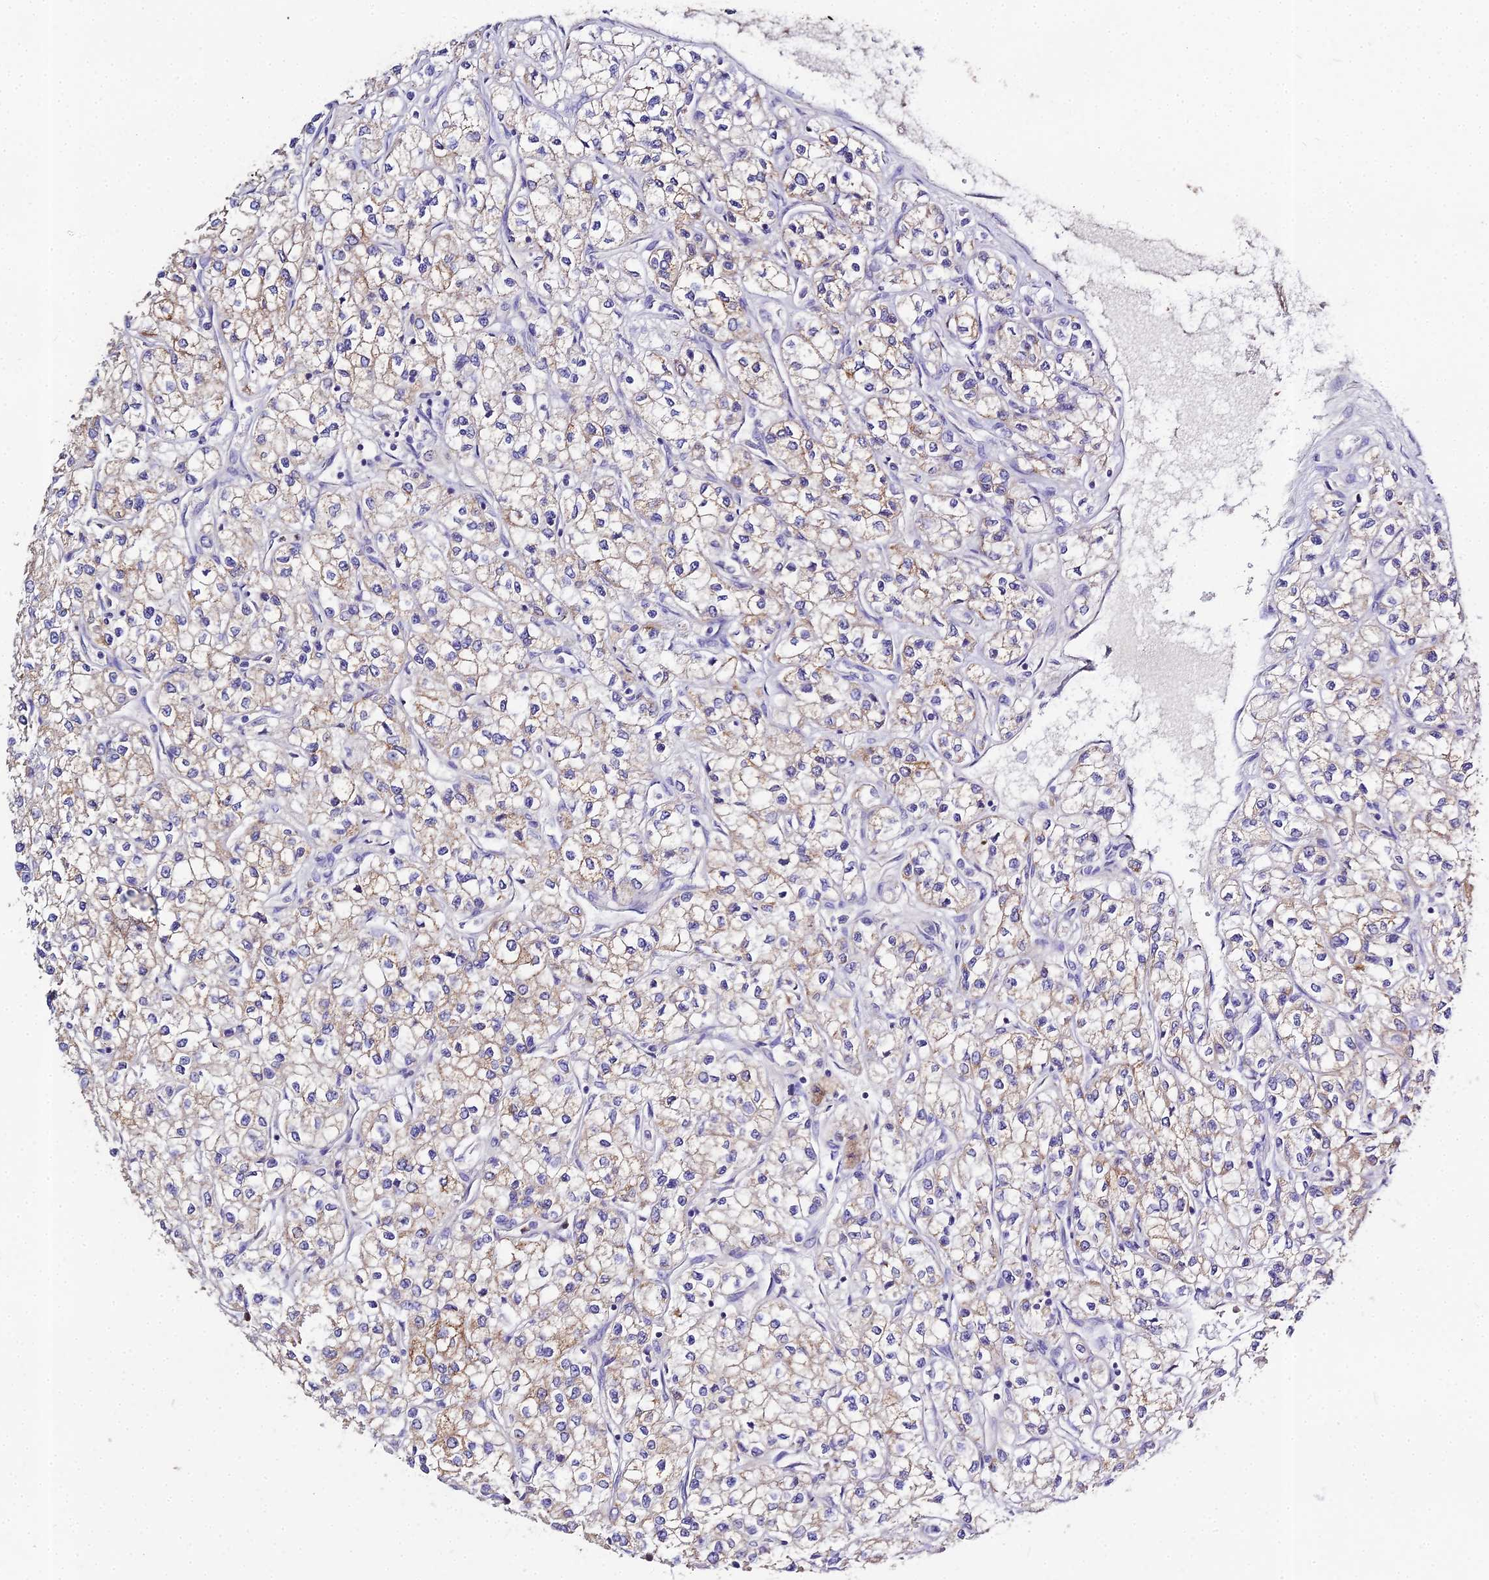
{"staining": {"intensity": "weak", "quantity": ">75%", "location": "cytoplasmic/membranous"}, "tissue": "renal cancer", "cell_type": "Tumor cells", "image_type": "cancer", "snomed": [{"axis": "morphology", "description": "Adenocarcinoma, NOS"}, {"axis": "topography", "description": "Kidney"}], "caption": "The photomicrograph demonstrates immunohistochemical staining of renal cancer (adenocarcinoma). There is weak cytoplasmic/membranous staining is identified in approximately >75% of tumor cells.", "gene": "GLYAT", "patient": {"sex": "male", "age": 80}}